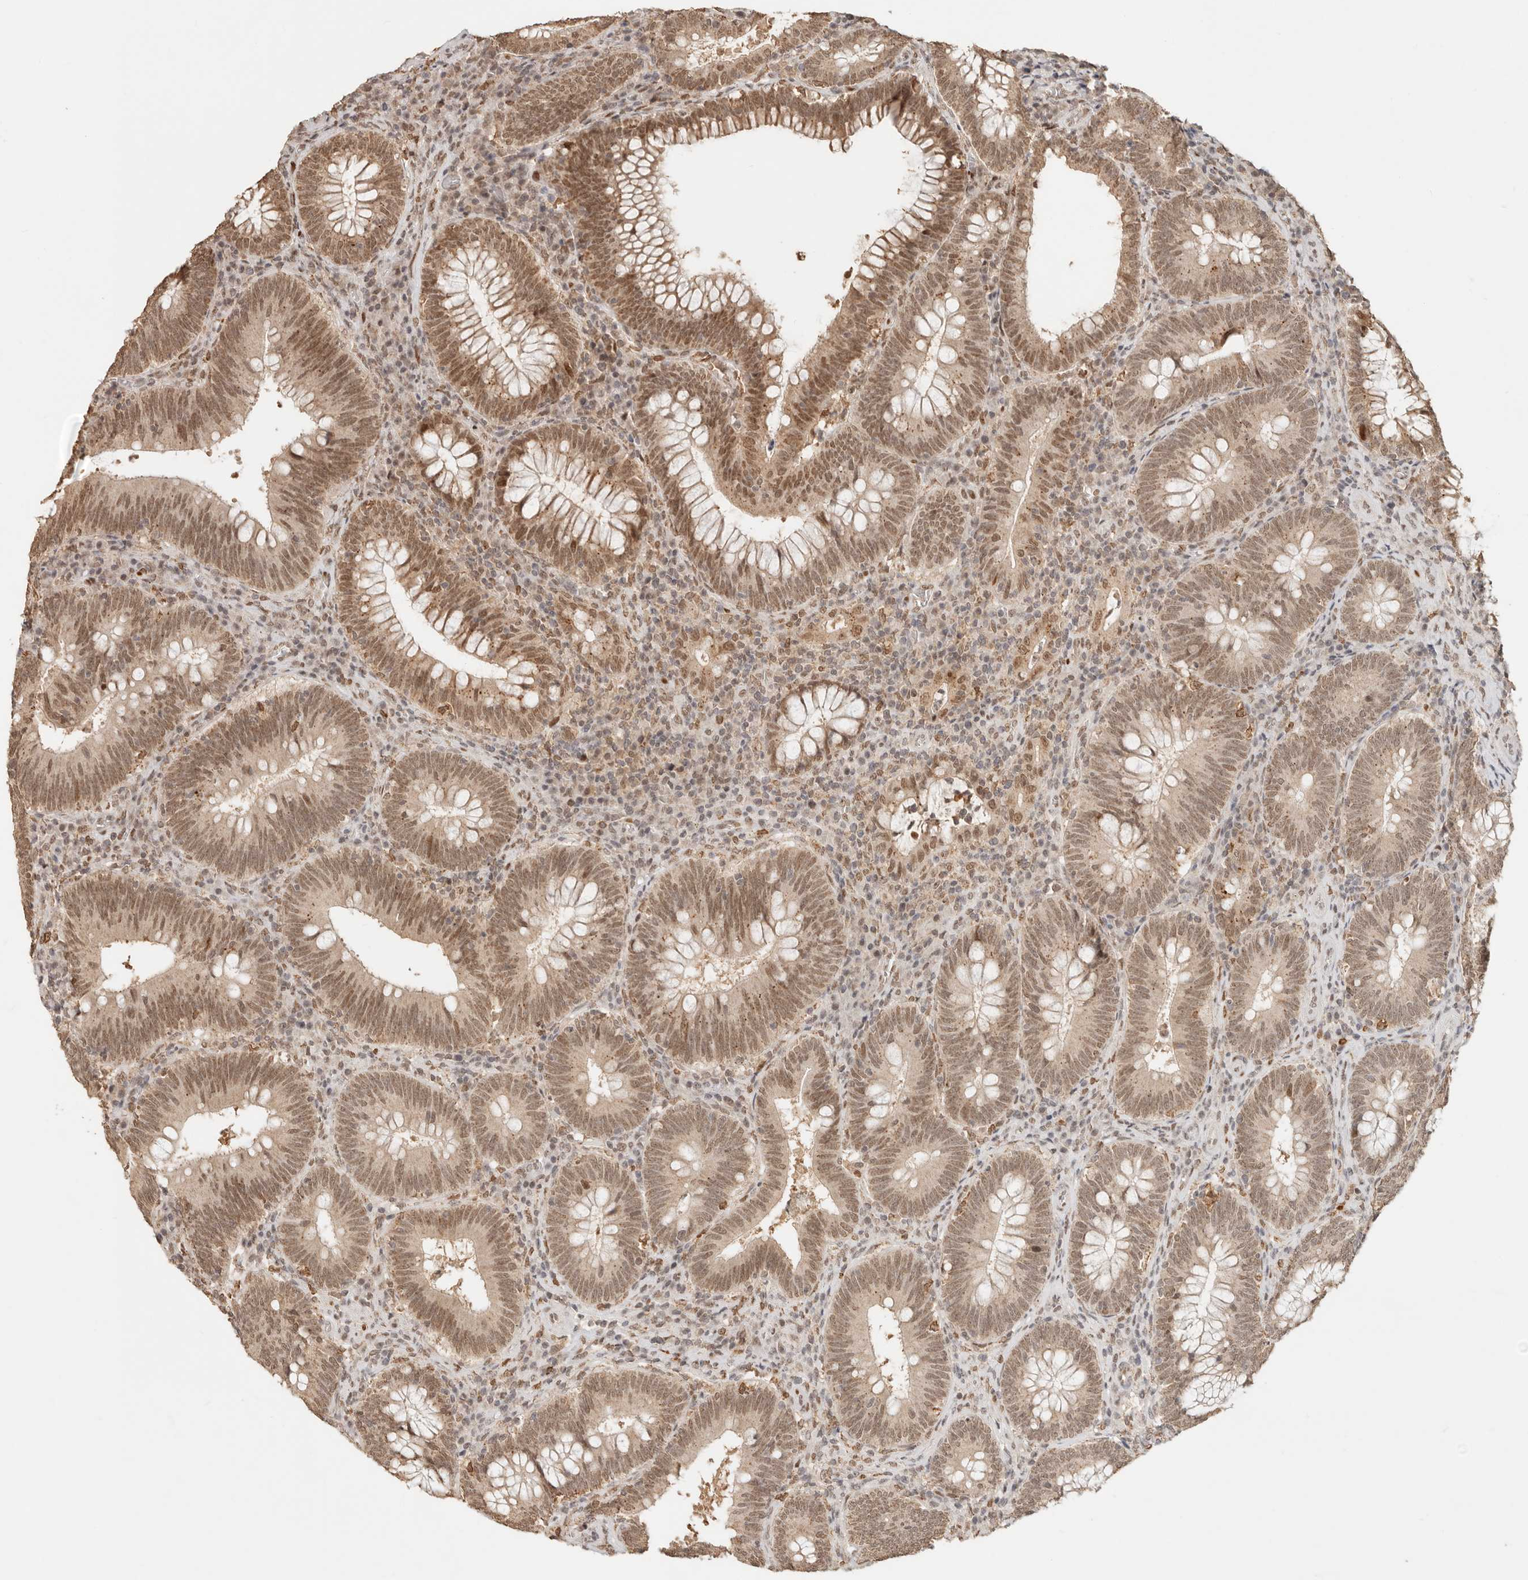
{"staining": {"intensity": "moderate", "quantity": ">75%", "location": "cytoplasmic/membranous,nuclear"}, "tissue": "colorectal cancer", "cell_type": "Tumor cells", "image_type": "cancer", "snomed": [{"axis": "morphology", "description": "Normal tissue, NOS"}, {"axis": "topography", "description": "Colon"}], "caption": "Colorectal cancer was stained to show a protein in brown. There is medium levels of moderate cytoplasmic/membranous and nuclear expression in about >75% of tumor cells. (Stains: DAB (3,3'-diaminobenzidine) in brown, nuclei in blue, Microscopy: brightfield microscopy at high magnification).", "gene": "NPAS2", "patient": {"sex": "female", "age": 82}}